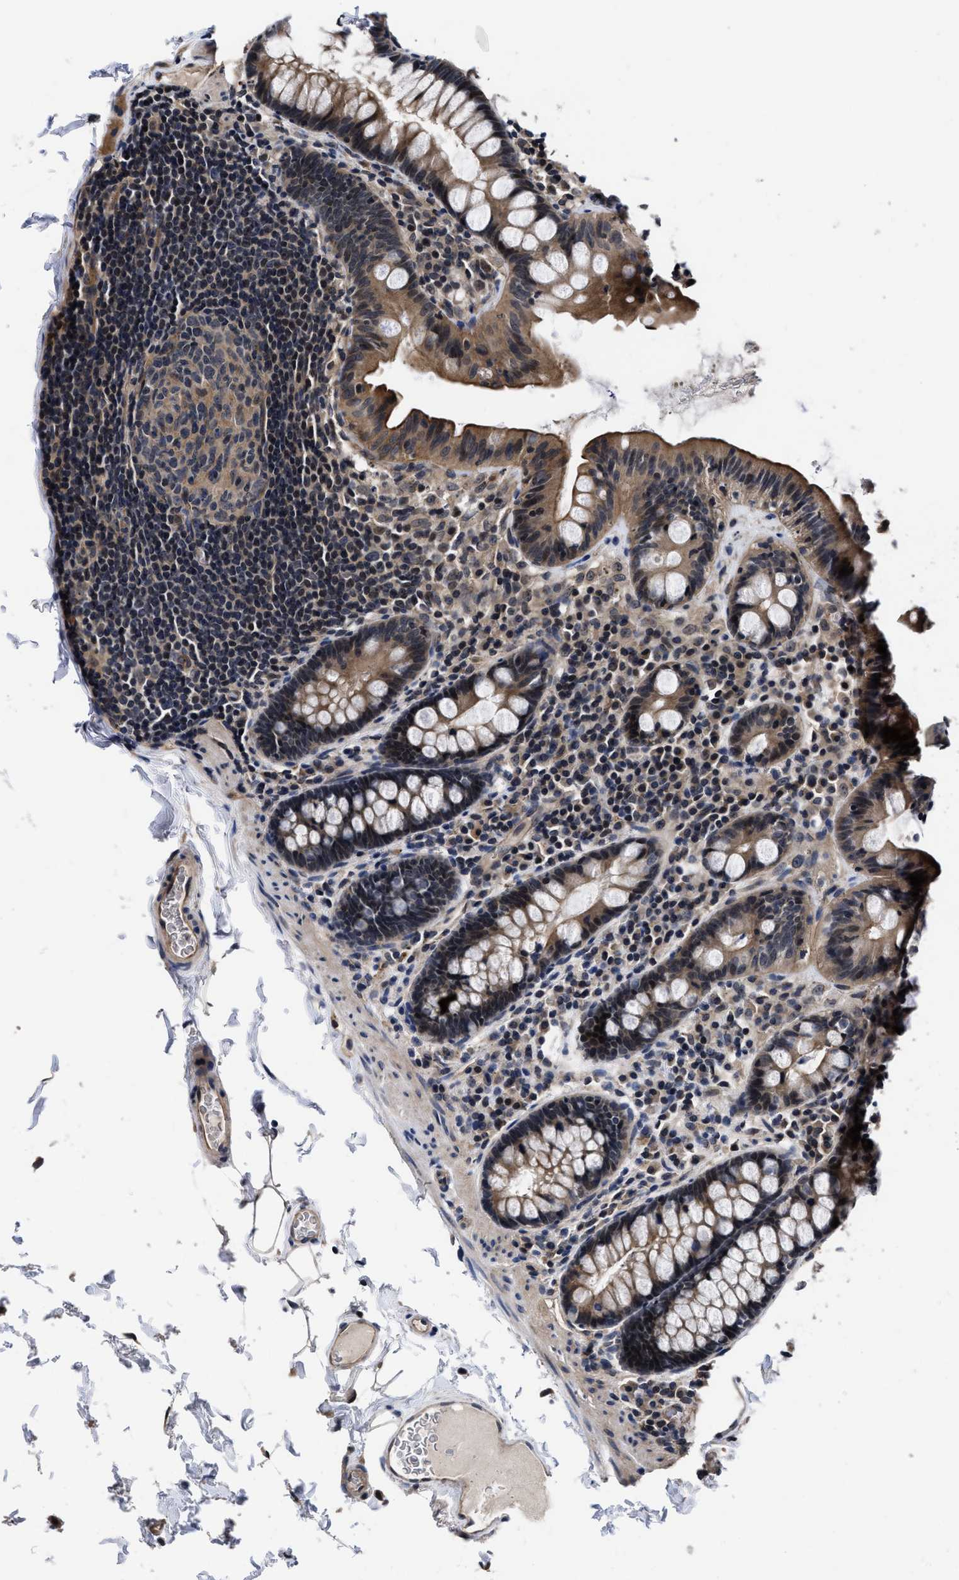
{"staining": {"intensity": "moderate", "quantity": ">75%", "location": "cytoplasmic/membranous"}, "tissue": "colon", "cell_type": "Endothelial cells", "image_type": "normal", "snomed": [{"axis": "morphology", "description": "Normal tissue, NOS"}, {"axis": "topography", "description": "Colon"}], "caption": "DAB immunohistochemical staining of benign human colon exhibits moderate cytoplasmic/membranous protein positivity in approximately >75% of endothelial cells.", "gene": "DNAJC14", "patient": {"sex": "female", "age": 80}}